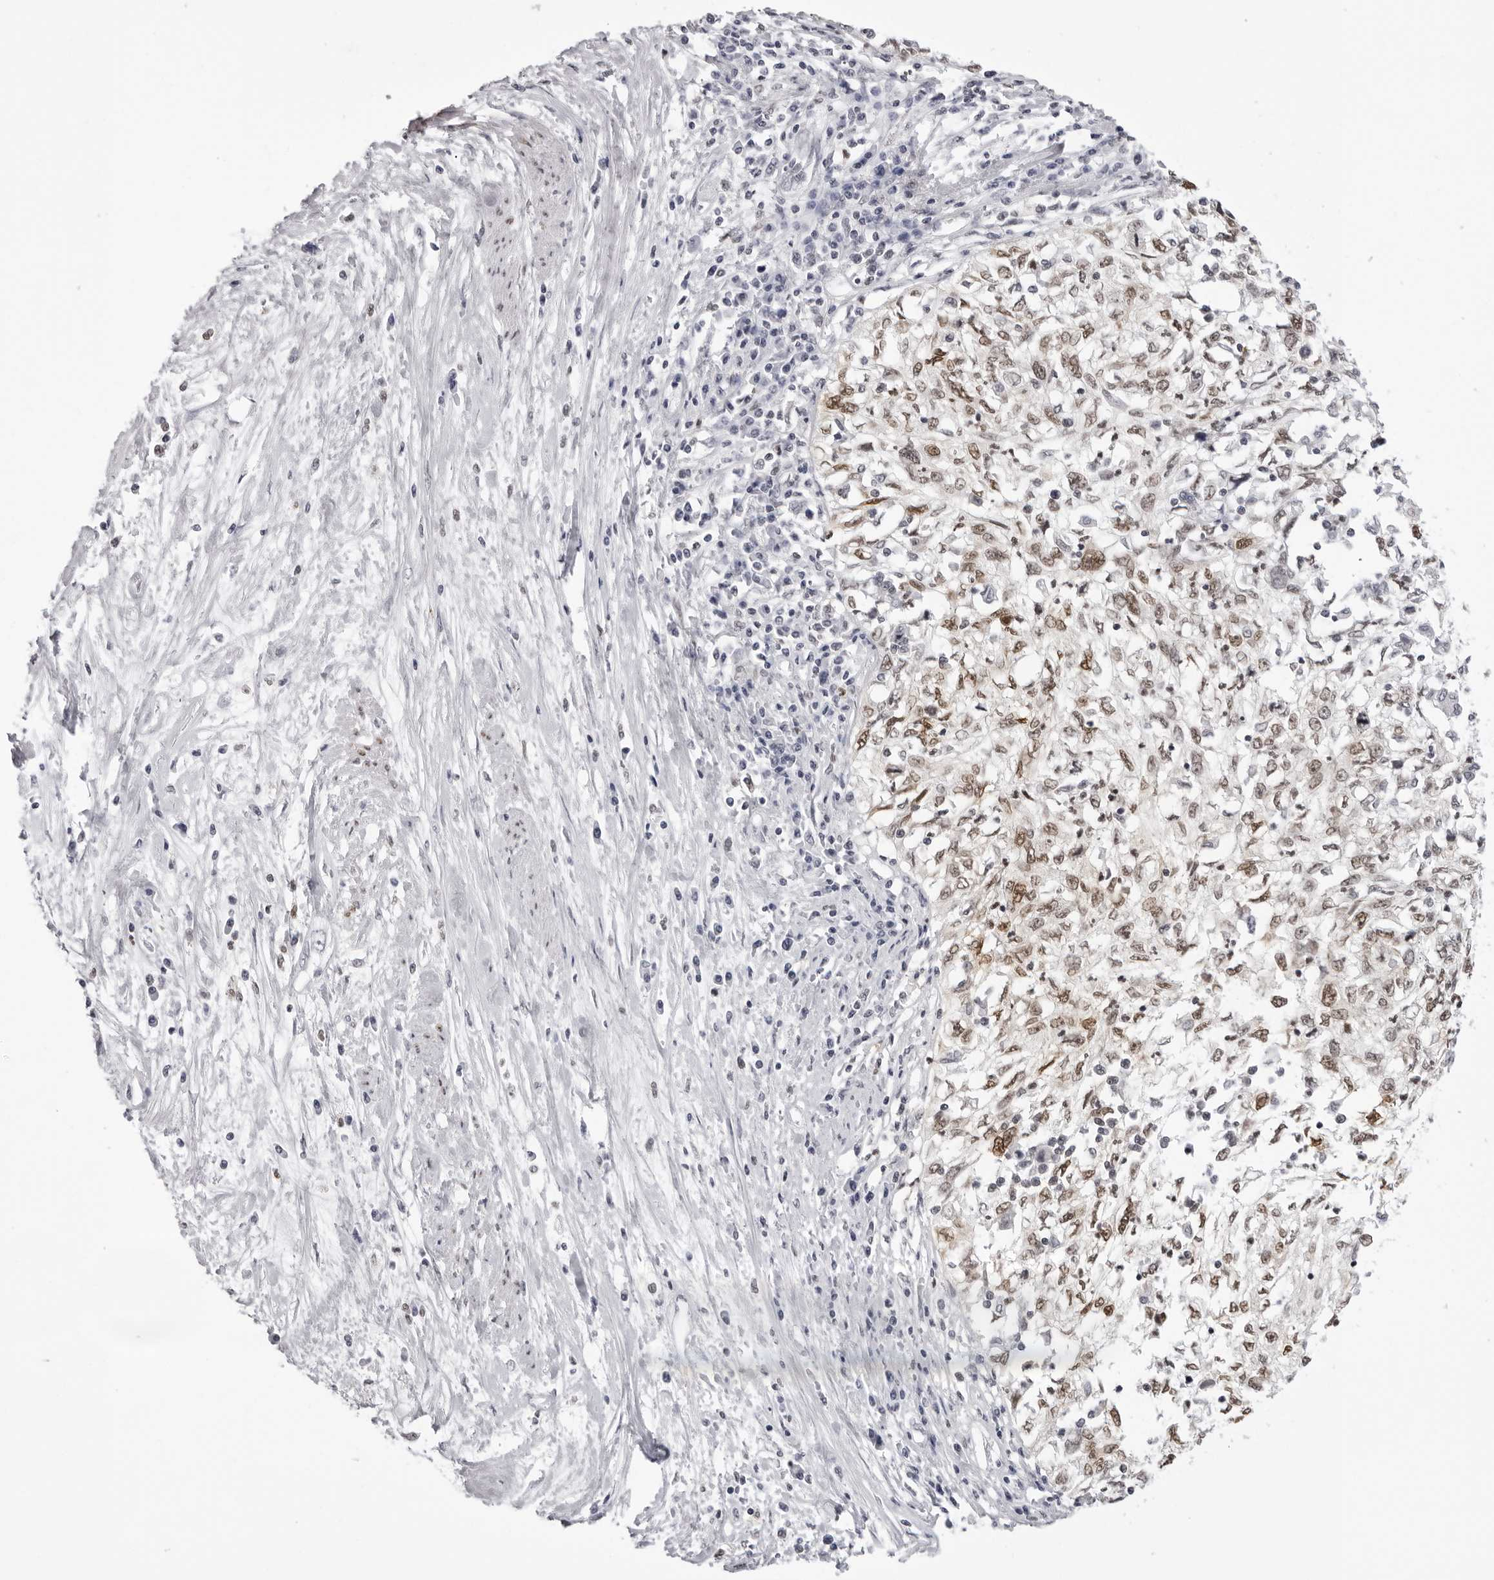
{"staining": {"intensity": "weak", "quantity": ">75%", "location": "nuclear"}, "tissue": "cervical cancer", "cell_type": "Tumor cells", "image_type": "cancer", "snomed": [{"axis": "morphology", "description": "Squamous cell carcinoma, NOS"}, {"axis": "topography", "description": "Cervix"}], "caption": "Squamous cell carcinoma (cervical) stained with a protein marker reveals weak staining in tumor cells.", "gene": "HSPA4", "patient": {"sex": "female", "age": 57}}